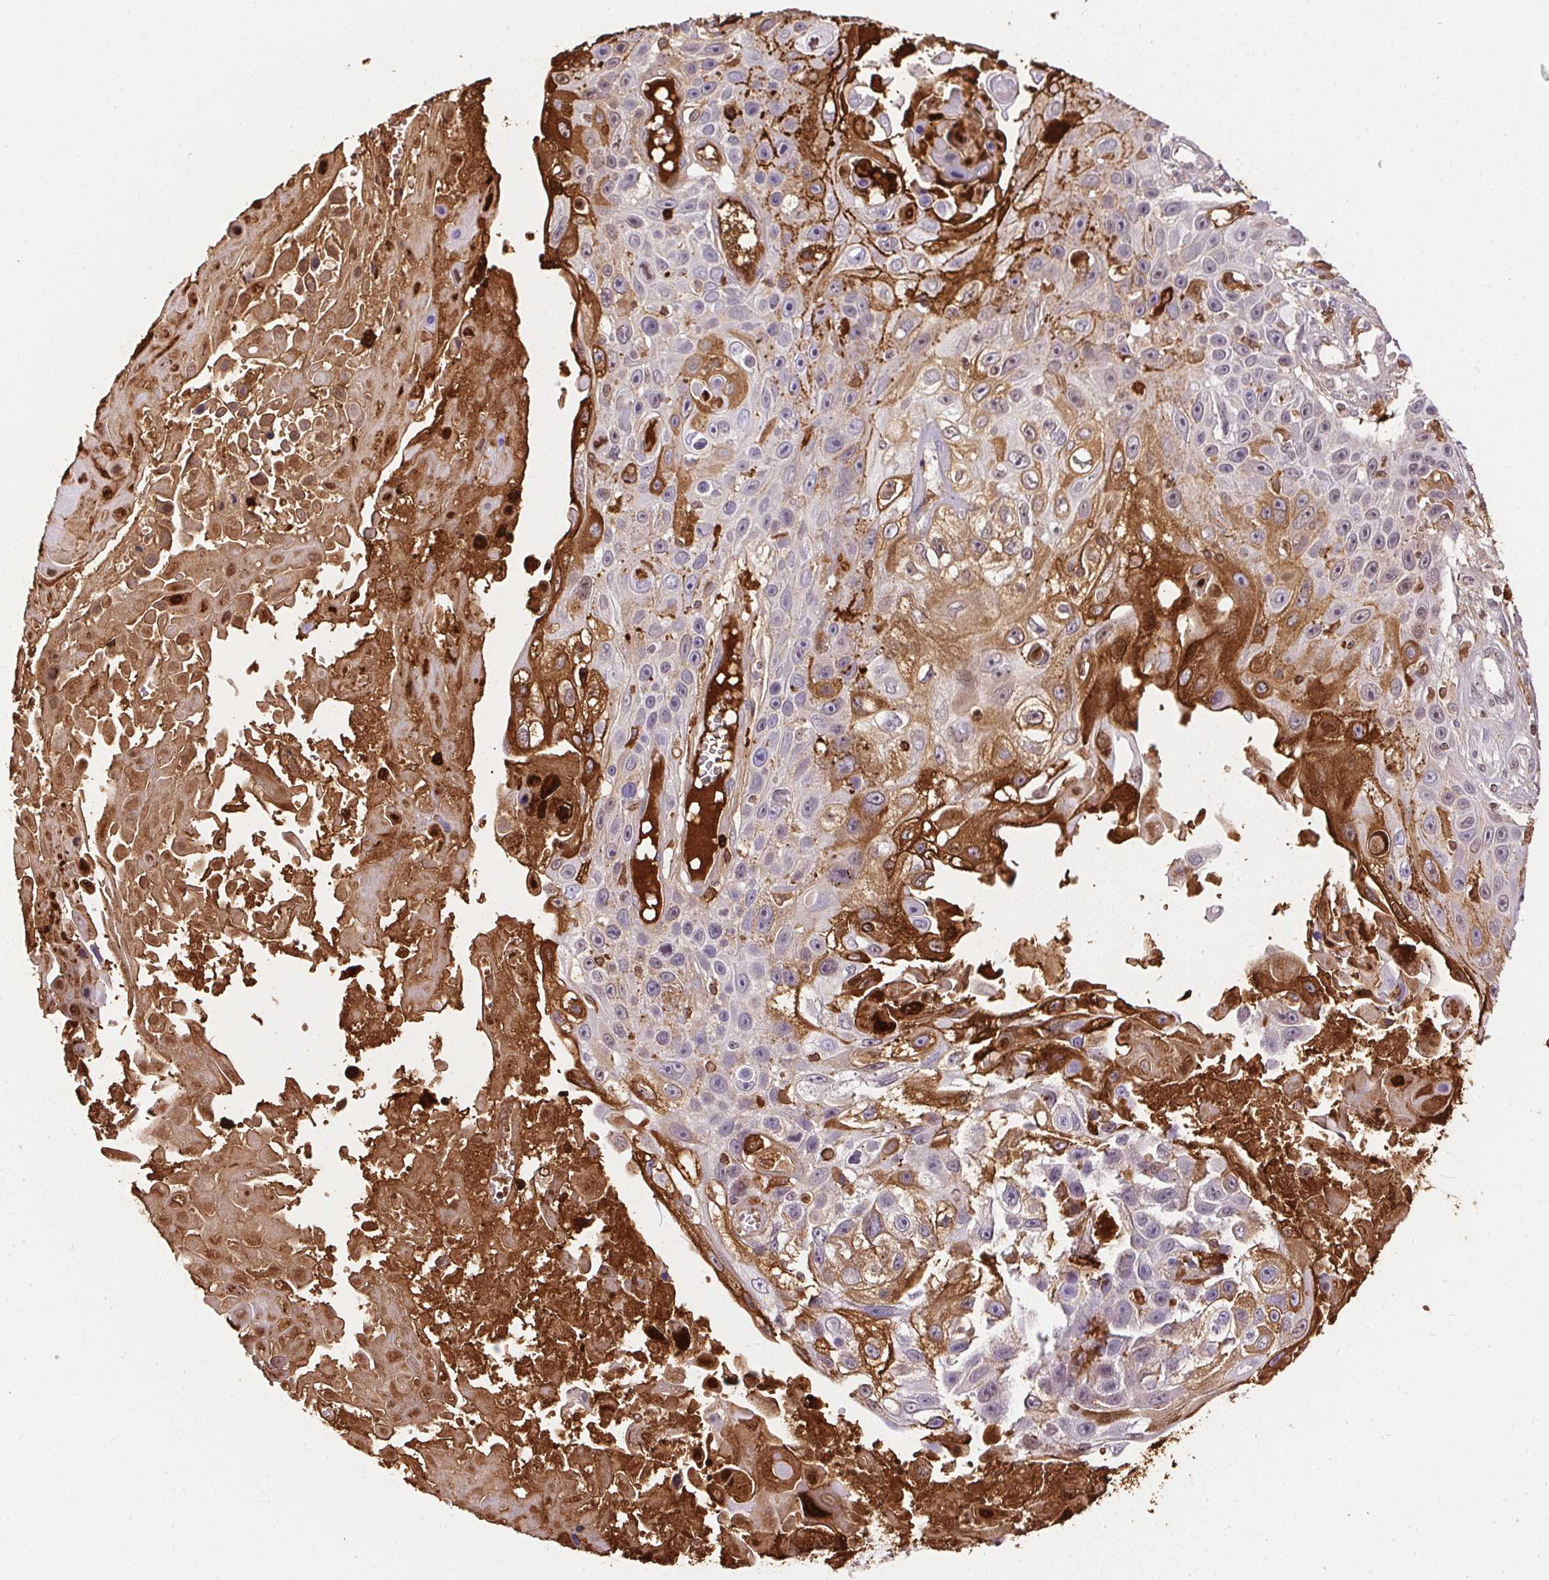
{"staining": {"intensity": "moderate", "quantity": "25%-75%", "location": "cytoplasmic/membranous,nuclear"}, "tissue": "skin cancer", "cell_type": "Tumor cells", "image_type": "cancer", "snomed": [{"axis": "morphology", "description": "Squamous cell carcinoma, NOS"}, {"axis": "topography", "description": "Skin"}], "caption": "Immunohistochemical staining of skin squamous cell carcinoma reveals moderate cytoplasmic/membranous and nuclear protein staining in about 25%-75% of tumor cells.", "gene": "ORM1", "patient": {"sex": "male", "age": 82}}